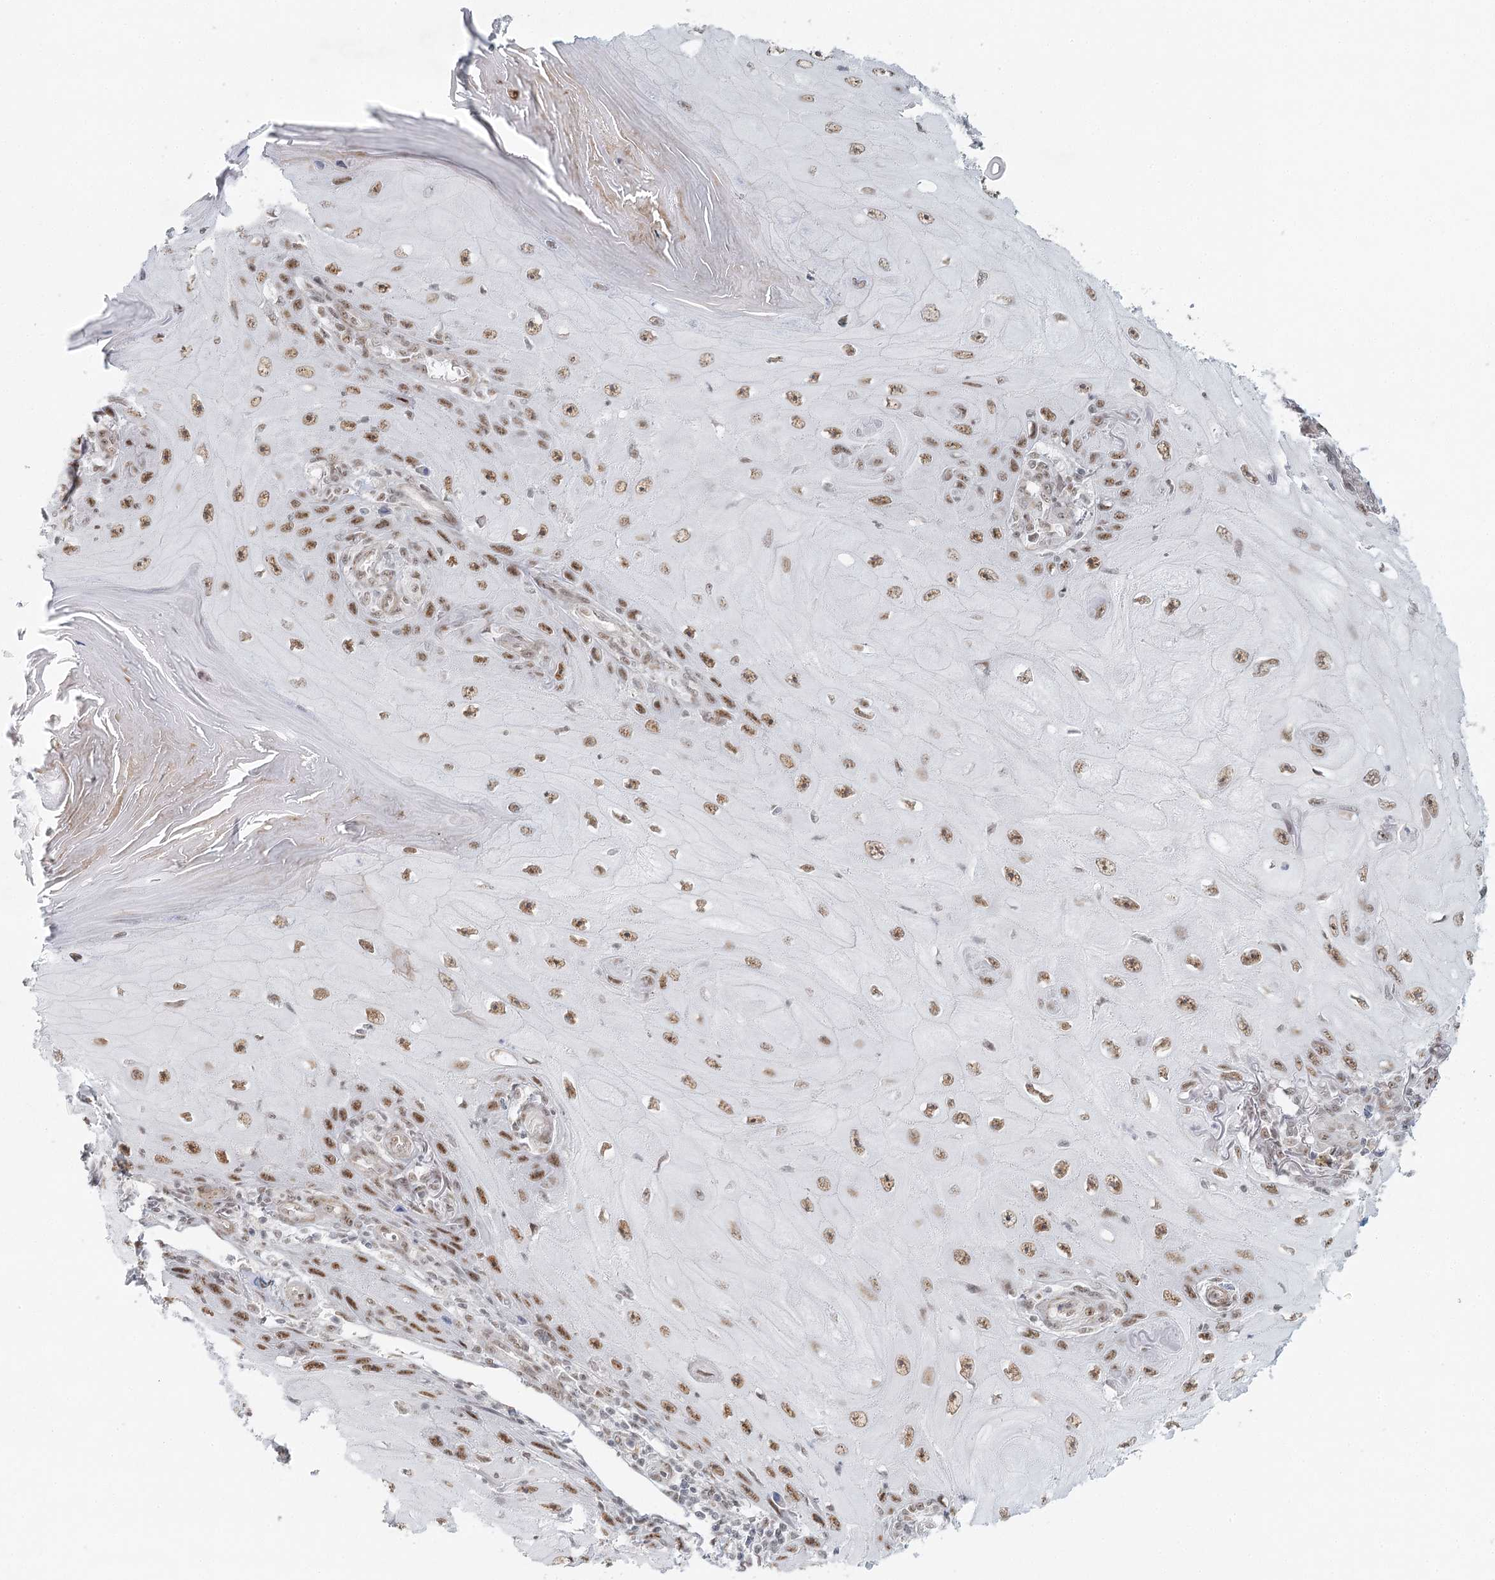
{"staining": {"intensity": "moderate", "quantity": ">75%", "location": "nuclear"}, "tissue": "skin cancer", "cell_type": "Tumor cells", "image_type": "cancer", "snomed": [{"axis": "morphology", "description": "Squamous cell carcinoma, NOS"}, {"axis": "topography", "description": "Skin"}], "caption": "A brown stain labels moderate nuclear positivity of a protein in human skin cancer (squamous cell carcinoma) tumor cells.", "gene": "U2SURP", "patient": {"sex": "female", "age": 73}}